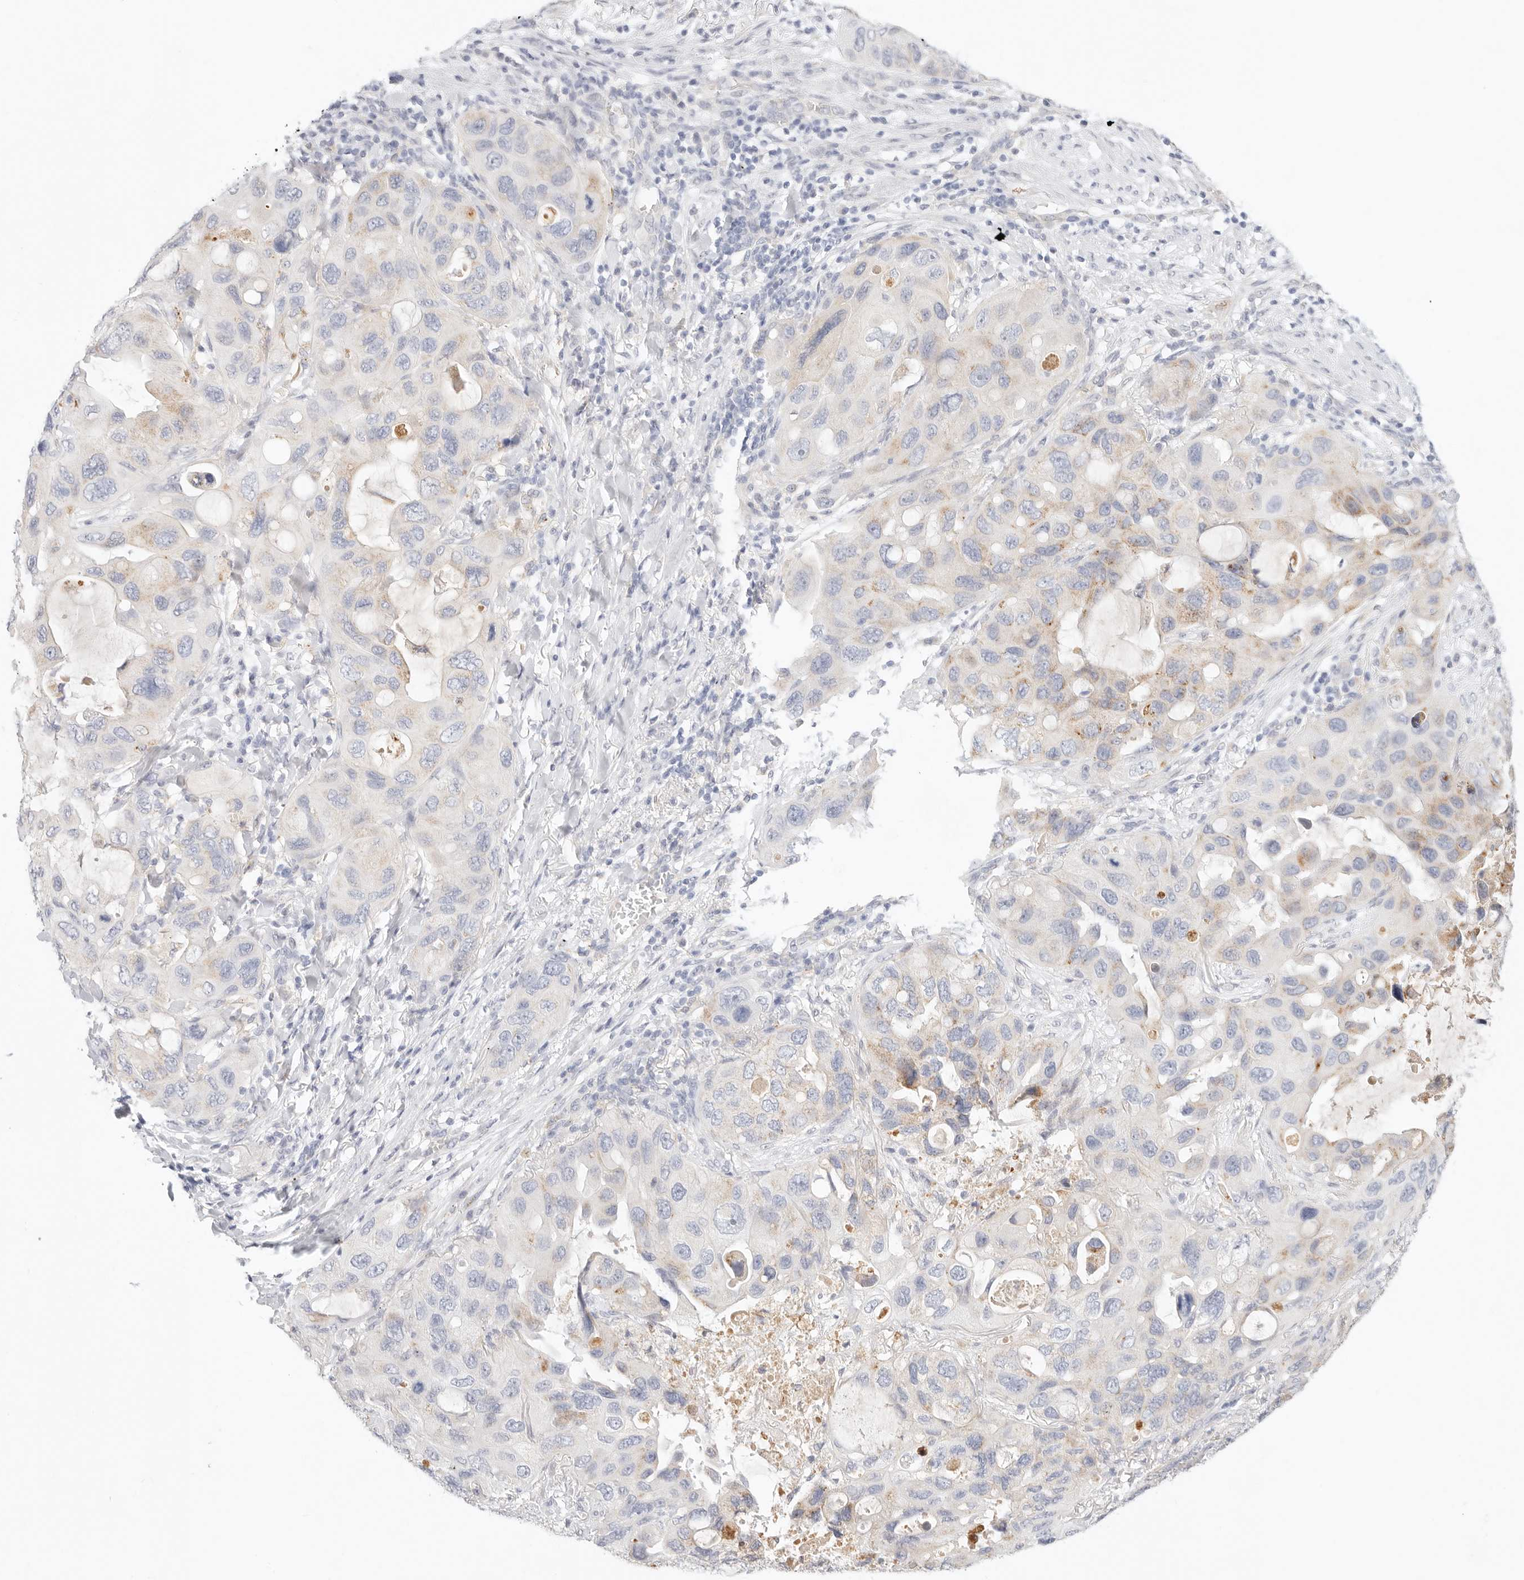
{"staining": {"intensity": "weak", "quantity": "<25%", "location": "cytoplasmic/membranous"}, "tissue": "lung cancer", "cell_type": "Tumor cells", "image_type": "cancer", "snomed": [{"axis": "morphology", "description": "Squamous cell carcinoma, NOS"}, {"axis": "topography", "description": "Lung"}], "caption": "Immunohistochemical staining of lung cancer exhibits no significant staining in tumor cells. (Brightfield microscopy of DAB immunohistochemistry at high magnification).", "gene": "ACOX1", "patient": {"sex": "female", "age": 73}}